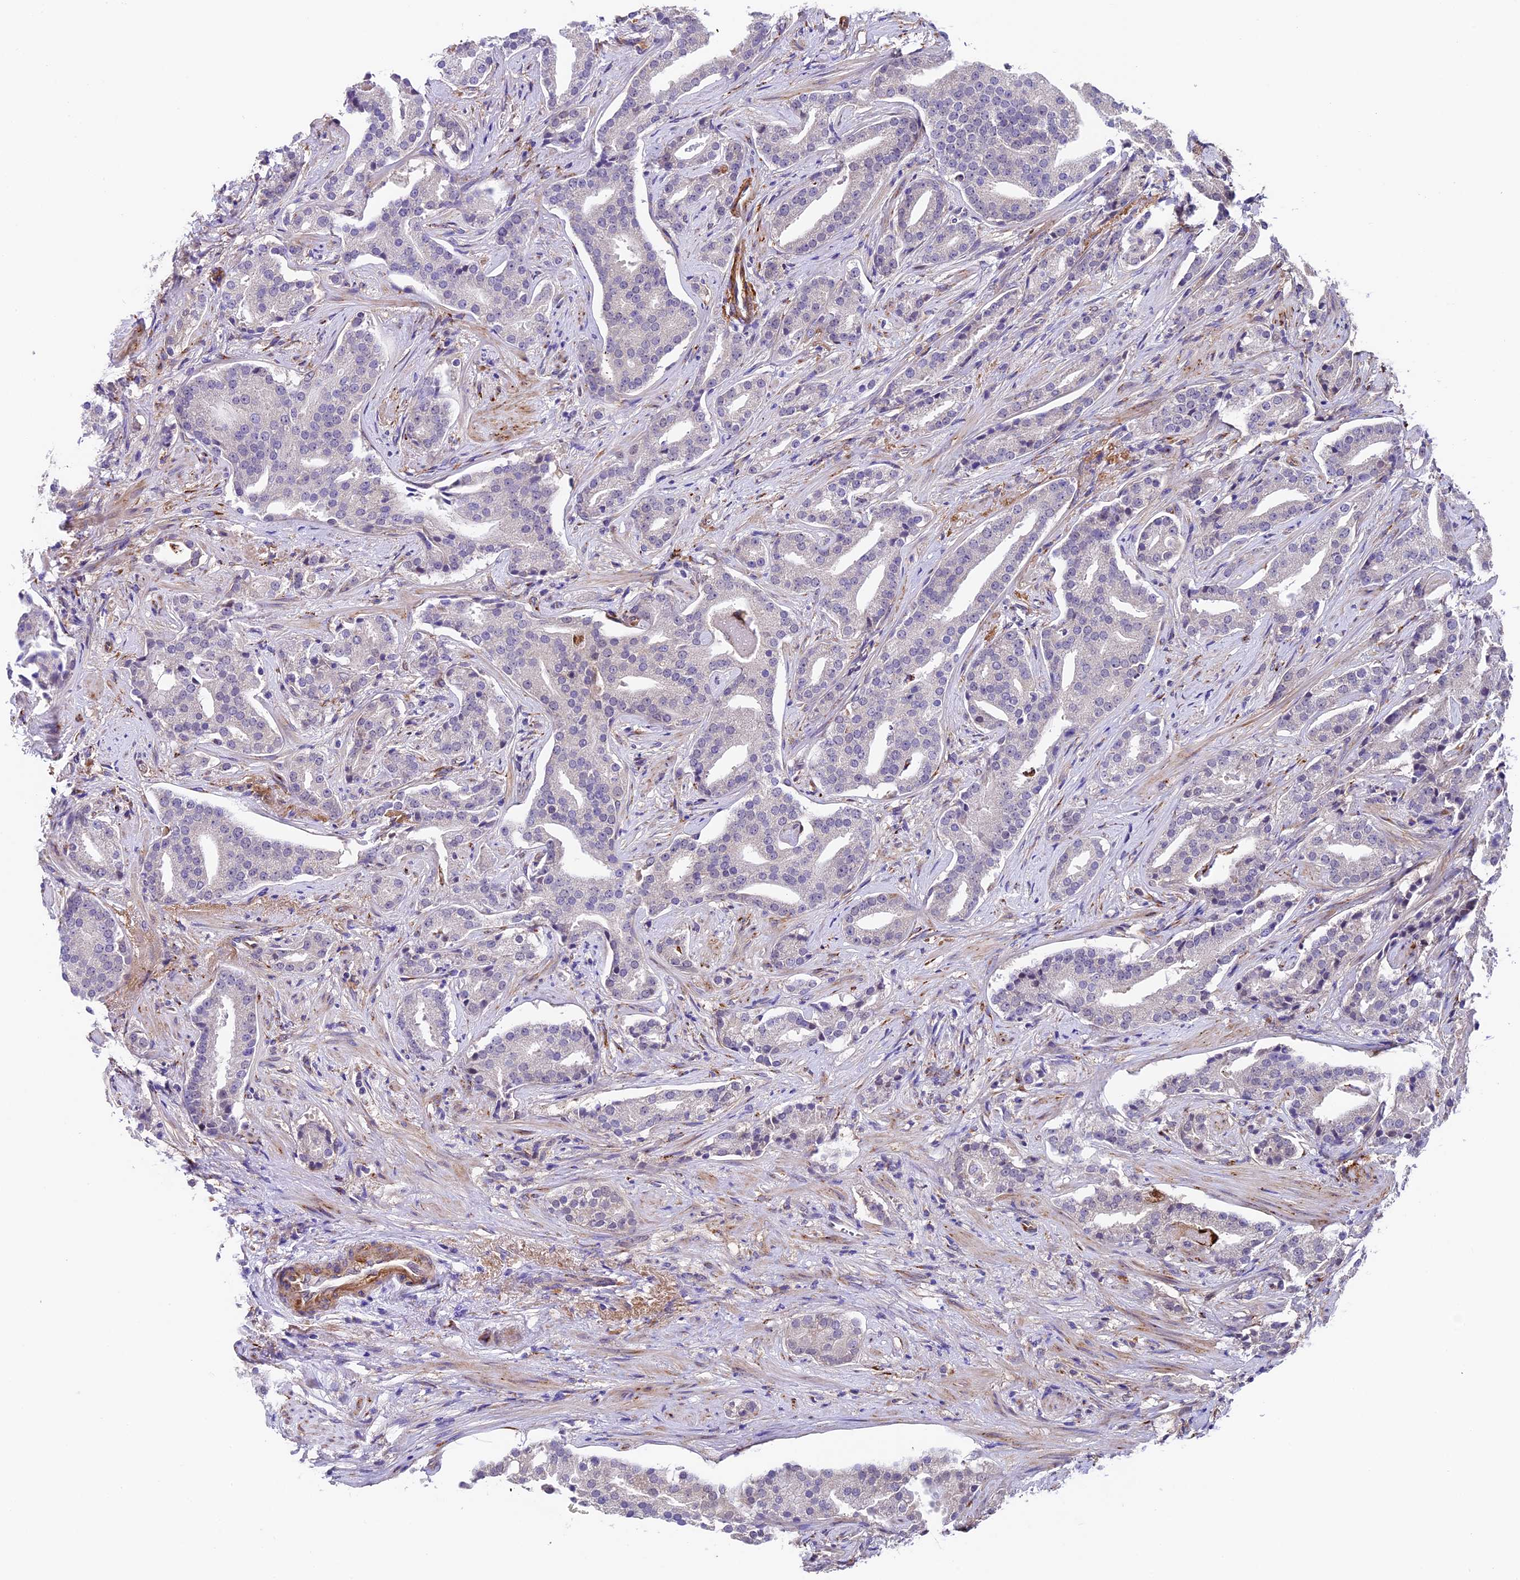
{"staining": {"intensity": "negative", "quantity": "none", "location": "none"}, "tissue": "prostate cancer", "cell_type": "Tumor cells", "image_type": "cancer", "snomed": [{"axis": "morphology", "description": "Adenocarcinoma, Low grade"}, {"axis": "topography", "description": "Prostate"}], "caption": "Immunohistochemistry (IHC) histopathology image of neoplastic tissue: prostate cancer stained with DAB (3,3'-diaminobenzidine) exhibits no significant protein positivity in tumor cells.", "gene": "LSM7", "patient": {"sex": "male", "age": 67}}